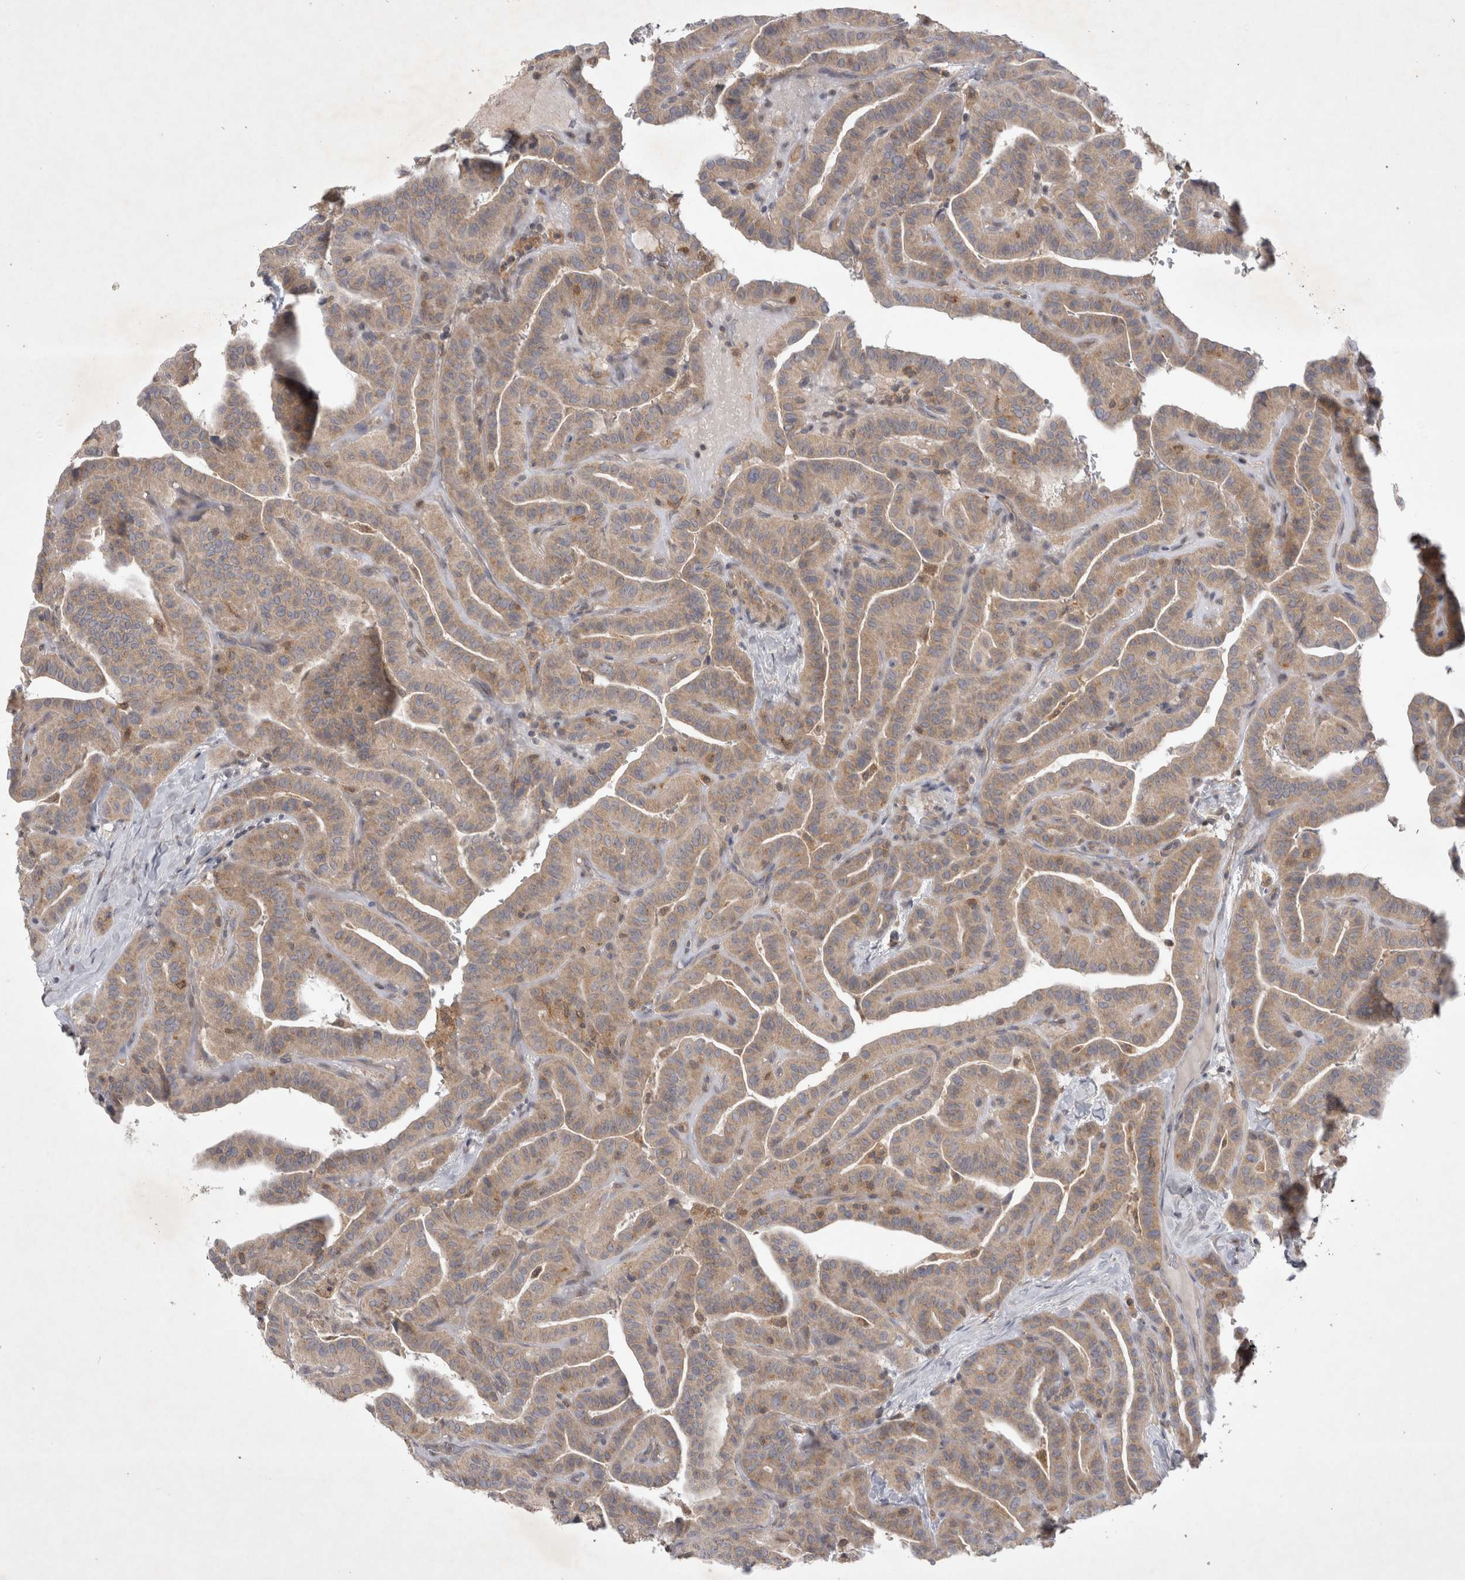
{"staining": {"intensity": "weak", "quantity": ">75%", "location": "cytoplasmic/membranous"}, "tissue": "thyroid cancer", "cell_type": "Tumor cells", "image_type": "cancer", "snomed": [{"axis": "morphology", "description": "Papillary adenocarcinoma, NOS"}, {"axis": "topography", "description": "Thyroid gland"}], "caption": "Immunohistochemistry (IHC) of thyroid papillary adenocarcinoma displays low levels of weak cytoplasmic/membranous positivity in approximately >75% of tumor cells.", "gene": "SRD5A3", "patient": {"sex": "male", "age": 77}}